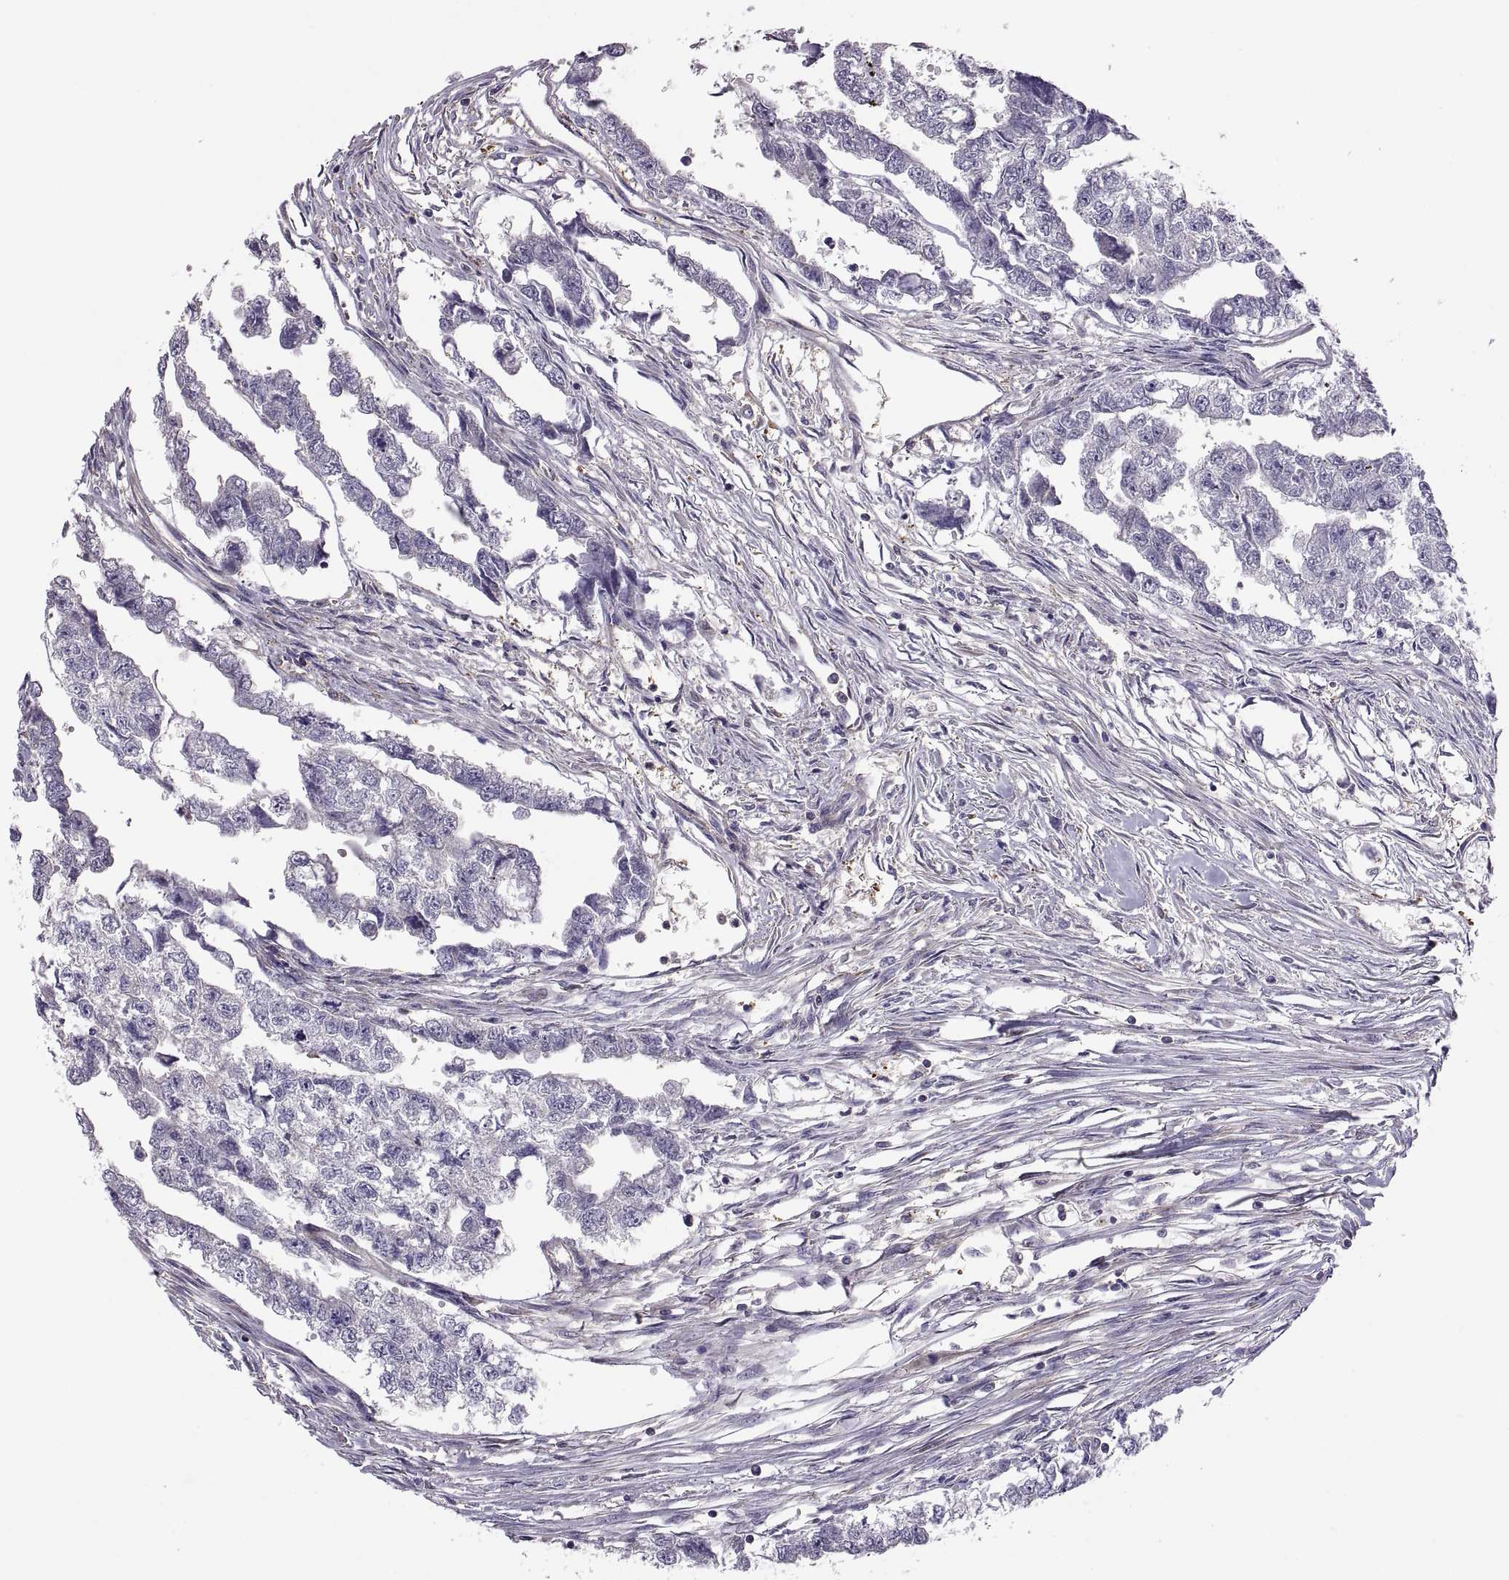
{"staining": {"intensity": "negative", "quantity": "none", "location": "none"}, "tissue": "testis cancer", "cell_type": "Tumor cells", "image_type": "cancer", "snomed": [{"axis": "morphology", "description": "Carcinoma, Embryonal, NOS"}, {"axis": "morphology", "description": "Teratoma, malignant, NOS"}, {"axis": "topography", "description": "Testis"}], "caption": "The micrograph reveals no staining of tumor cells in embryonal carcinoma (testis).", "gene": "SPATA32", "patient": {"sex": "male", "age": 44}}